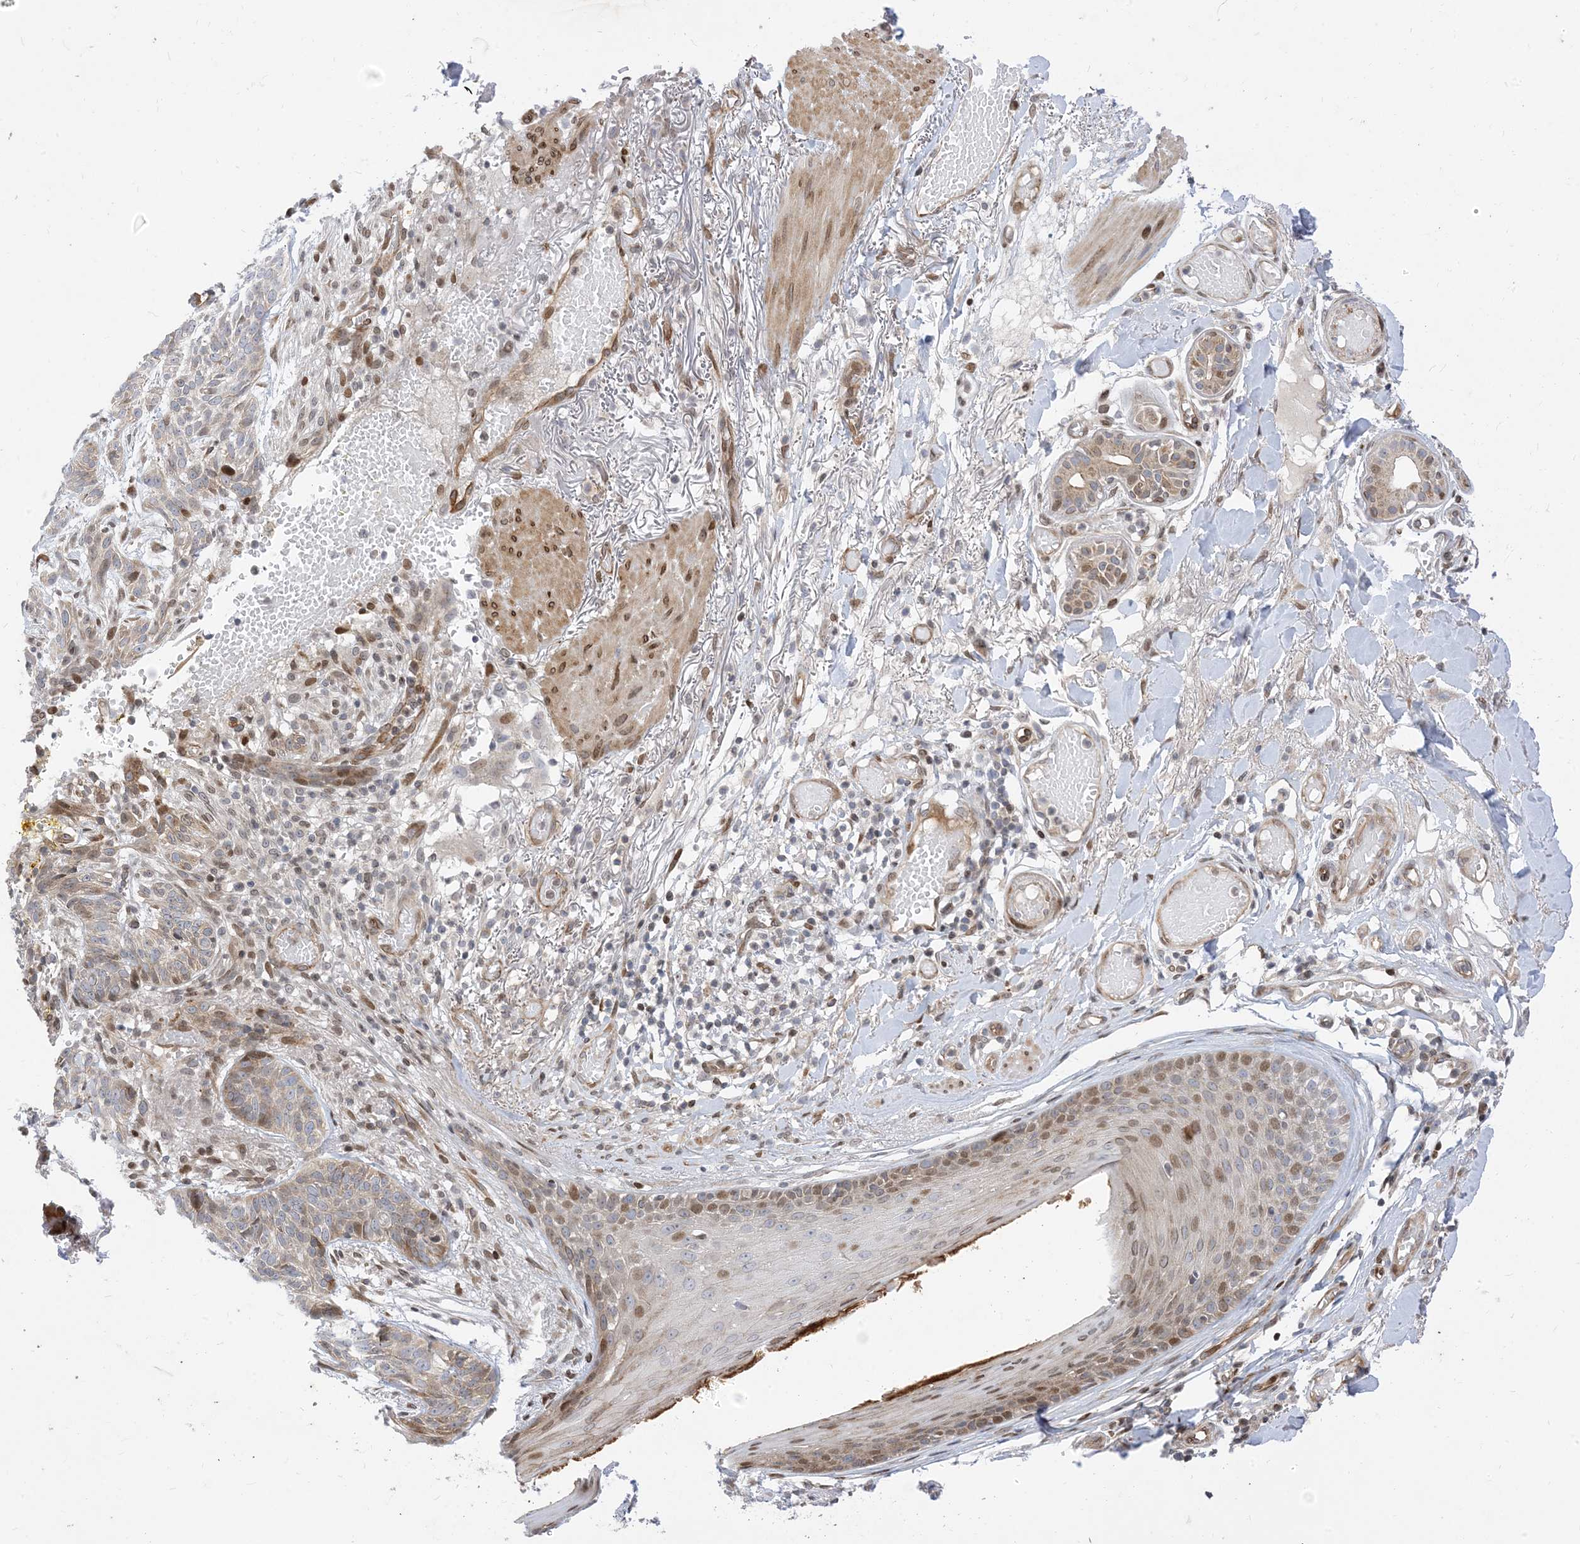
{"staining": {"intensity": "weak", "quantity": "<25%", "location": "cytoplasmic/membranous"}, "tissue": "skin cancer", "cell_type": "Tumor cells", "image_type": "cancer", "snomed": [{"axis": "morphology", "description": "Basal cell carcinoma"}, {"axis": "topography", "description": "Skin"}], "caption": "Skin cancer (basal cell carcinoma) stained for a protein using IHC exhibits no staining tumor cells.", "gene": "TYSND1", "patient": {"sex": "male", "age": 85}}